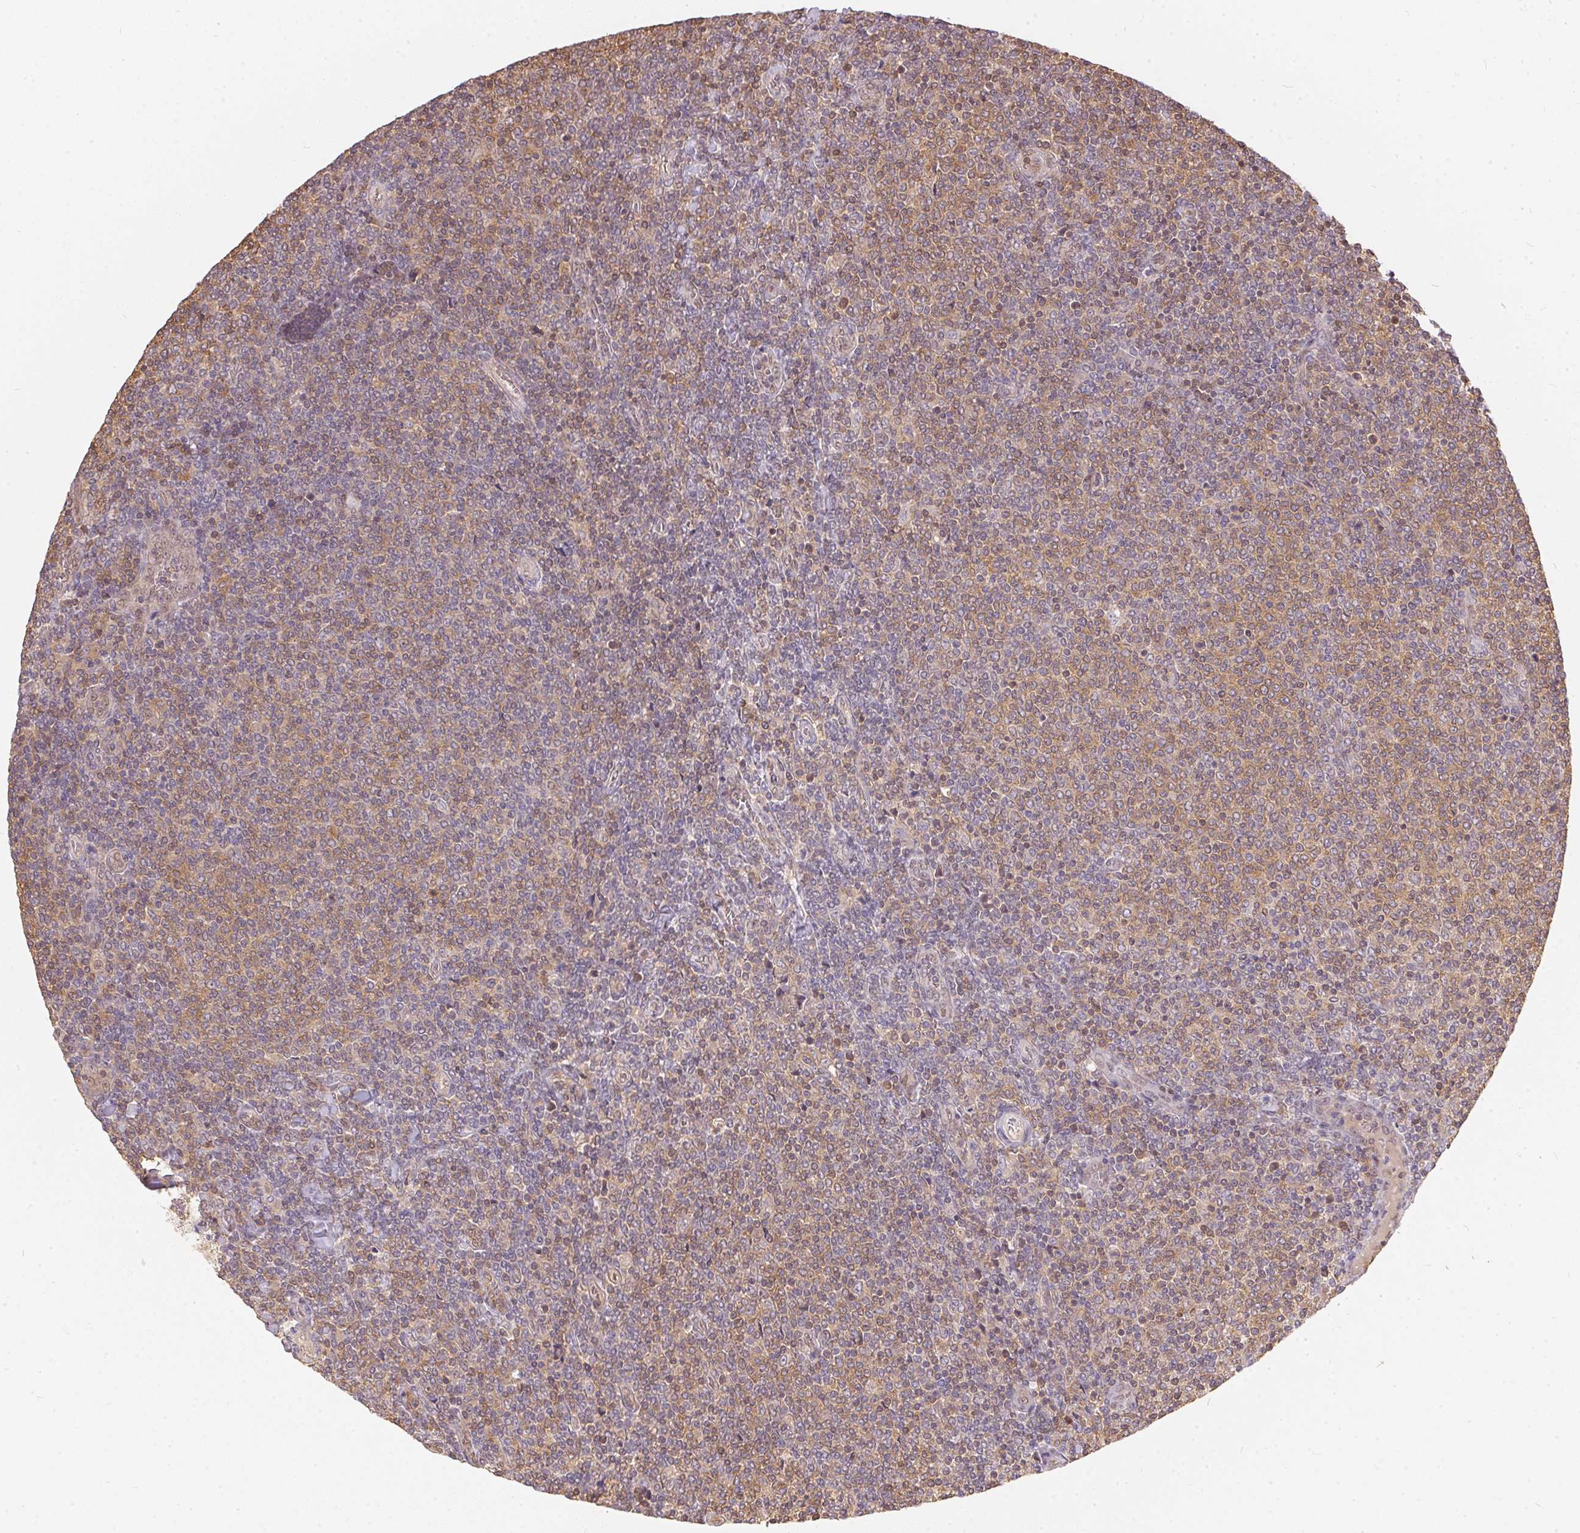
{"staining": {"intensity": "weak", "quantity": "25%-75%", "location": "cytoplasmic/membranous"}, "tissue": "lymphoma", "cell_type": "Tumor cells", "image_type": "cancer", "snomed": [{"axis": "morphology", "description": "Malignant lymphoma, non-Hodgkin's type, Low grade"}, {"axis": "topography", "description": "Lymph node"}], "caption": "This micrograph reveals IHC staining of human lymphoma, with low weak cytoplasmic/membranous expression in approximately 25%-75% of tumor cells.", "gene": "BLMH", "patient": {"sex": "male", "age": 52}}